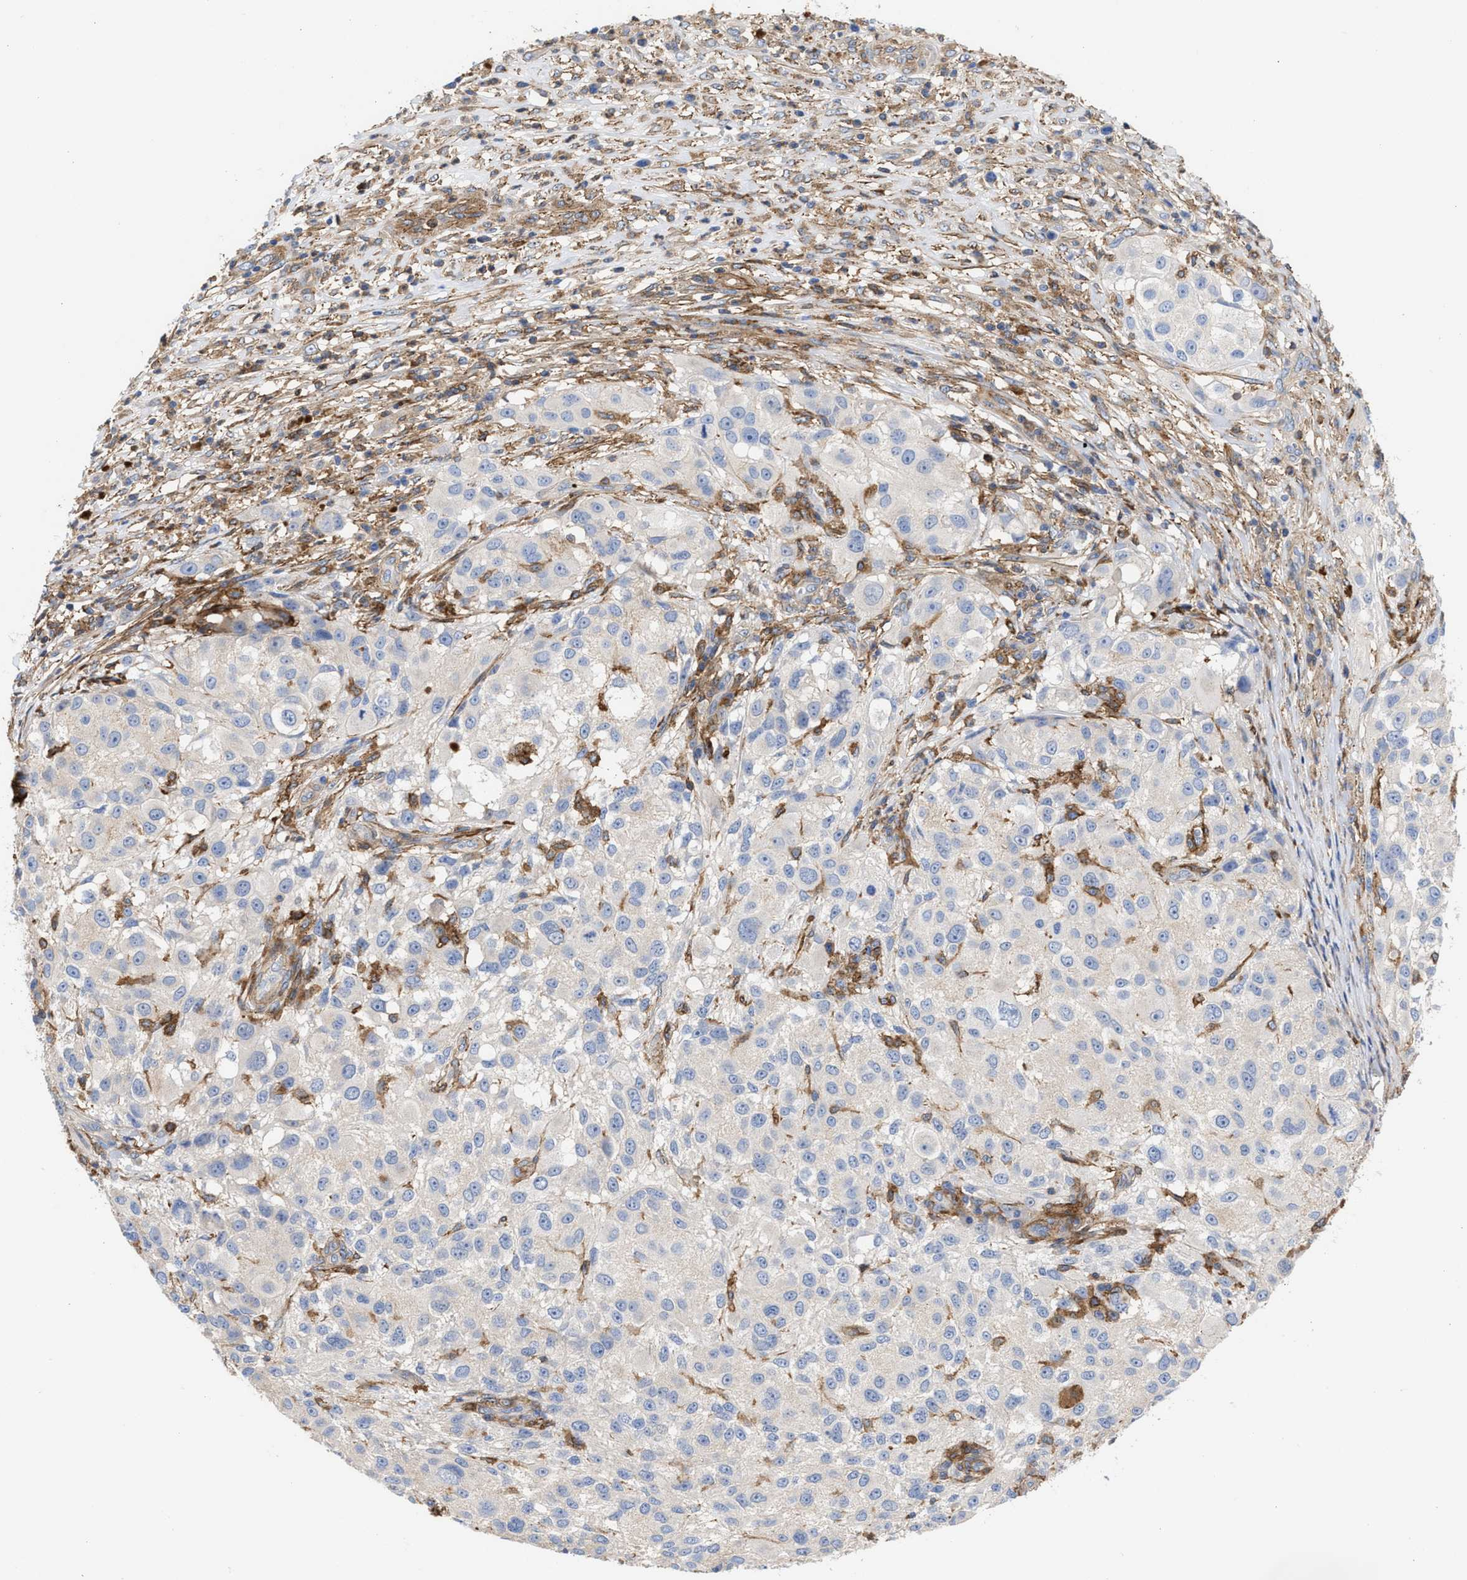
{"staining": {"intensity": "negative", "quantity": "none", "location": "none"}, "tissue": "melanoma", "cell_type": "Tumor cells", "image_type": "cancer", "snomed": [{"axis": "morphology", "description": "Necrosis, NOS"}, {"axis": "morphology", "description": "Malignant melanoma, NOS"}, {"axis": "topography", "description": "Skin"}], "caption": "Immunohistochemistry (IHC) image of neoplastic tissue: melanoma stained with DAB shows no significant protein staining in tumor cells.", "gene": "HS3ST5", "patient": {"sex": "female", "age": 87}}